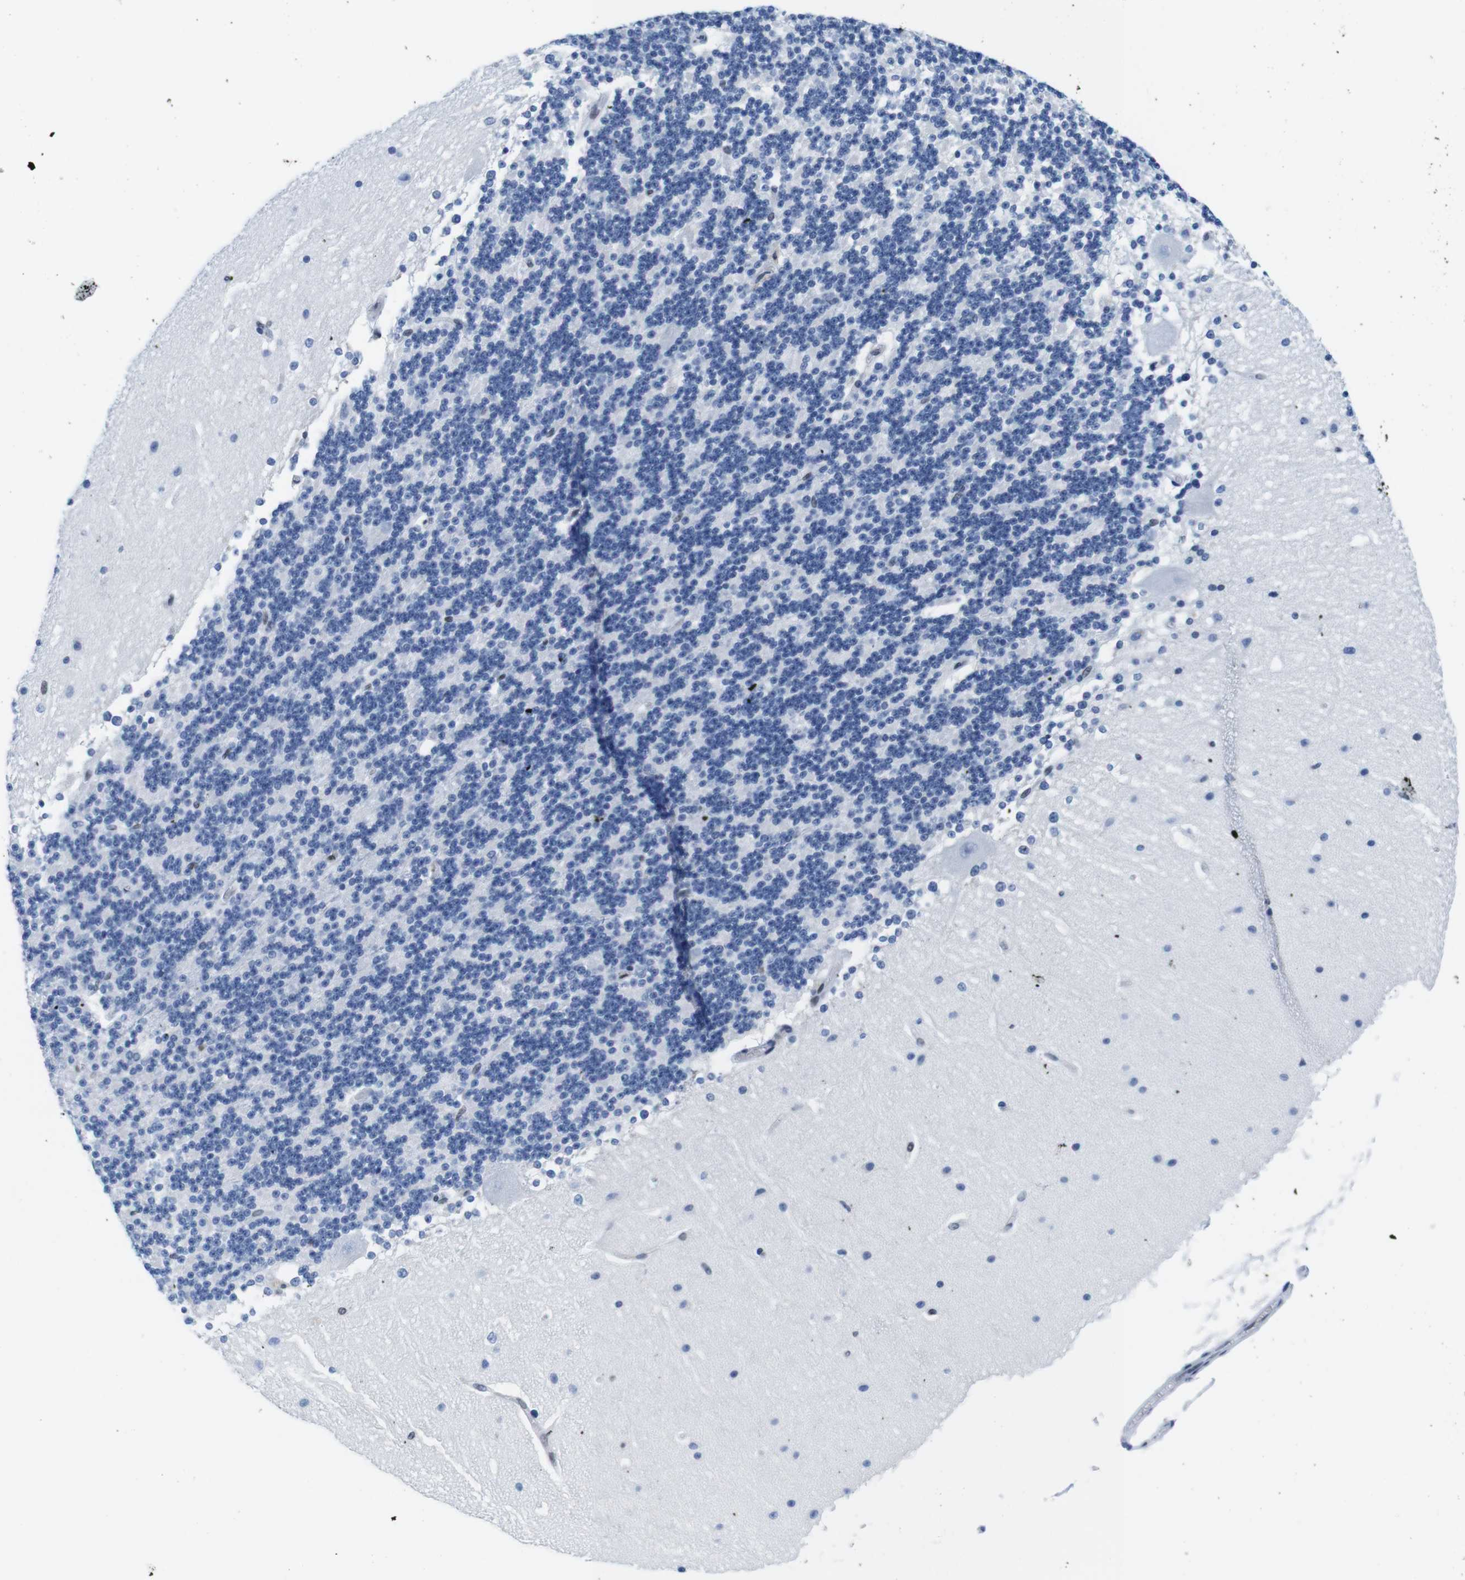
{"staining": {"intensity": "negative", "quantity": "none", "location": "none"}, "tissue": "cerebellum", "cell_type": "Cells in granular layer", "image_type": "normal", "snomed": [{"axis": "morphology", "description": "Normal tissue, NOS"}, {"axis": "topography", "description": "Cerebellum"}], "caption": "An image of cerebellum stained for a protein reveals no brown staining in cells in granular layer.", "gene": "IFI16", "patient": {"sex": "female", "age": 19}}